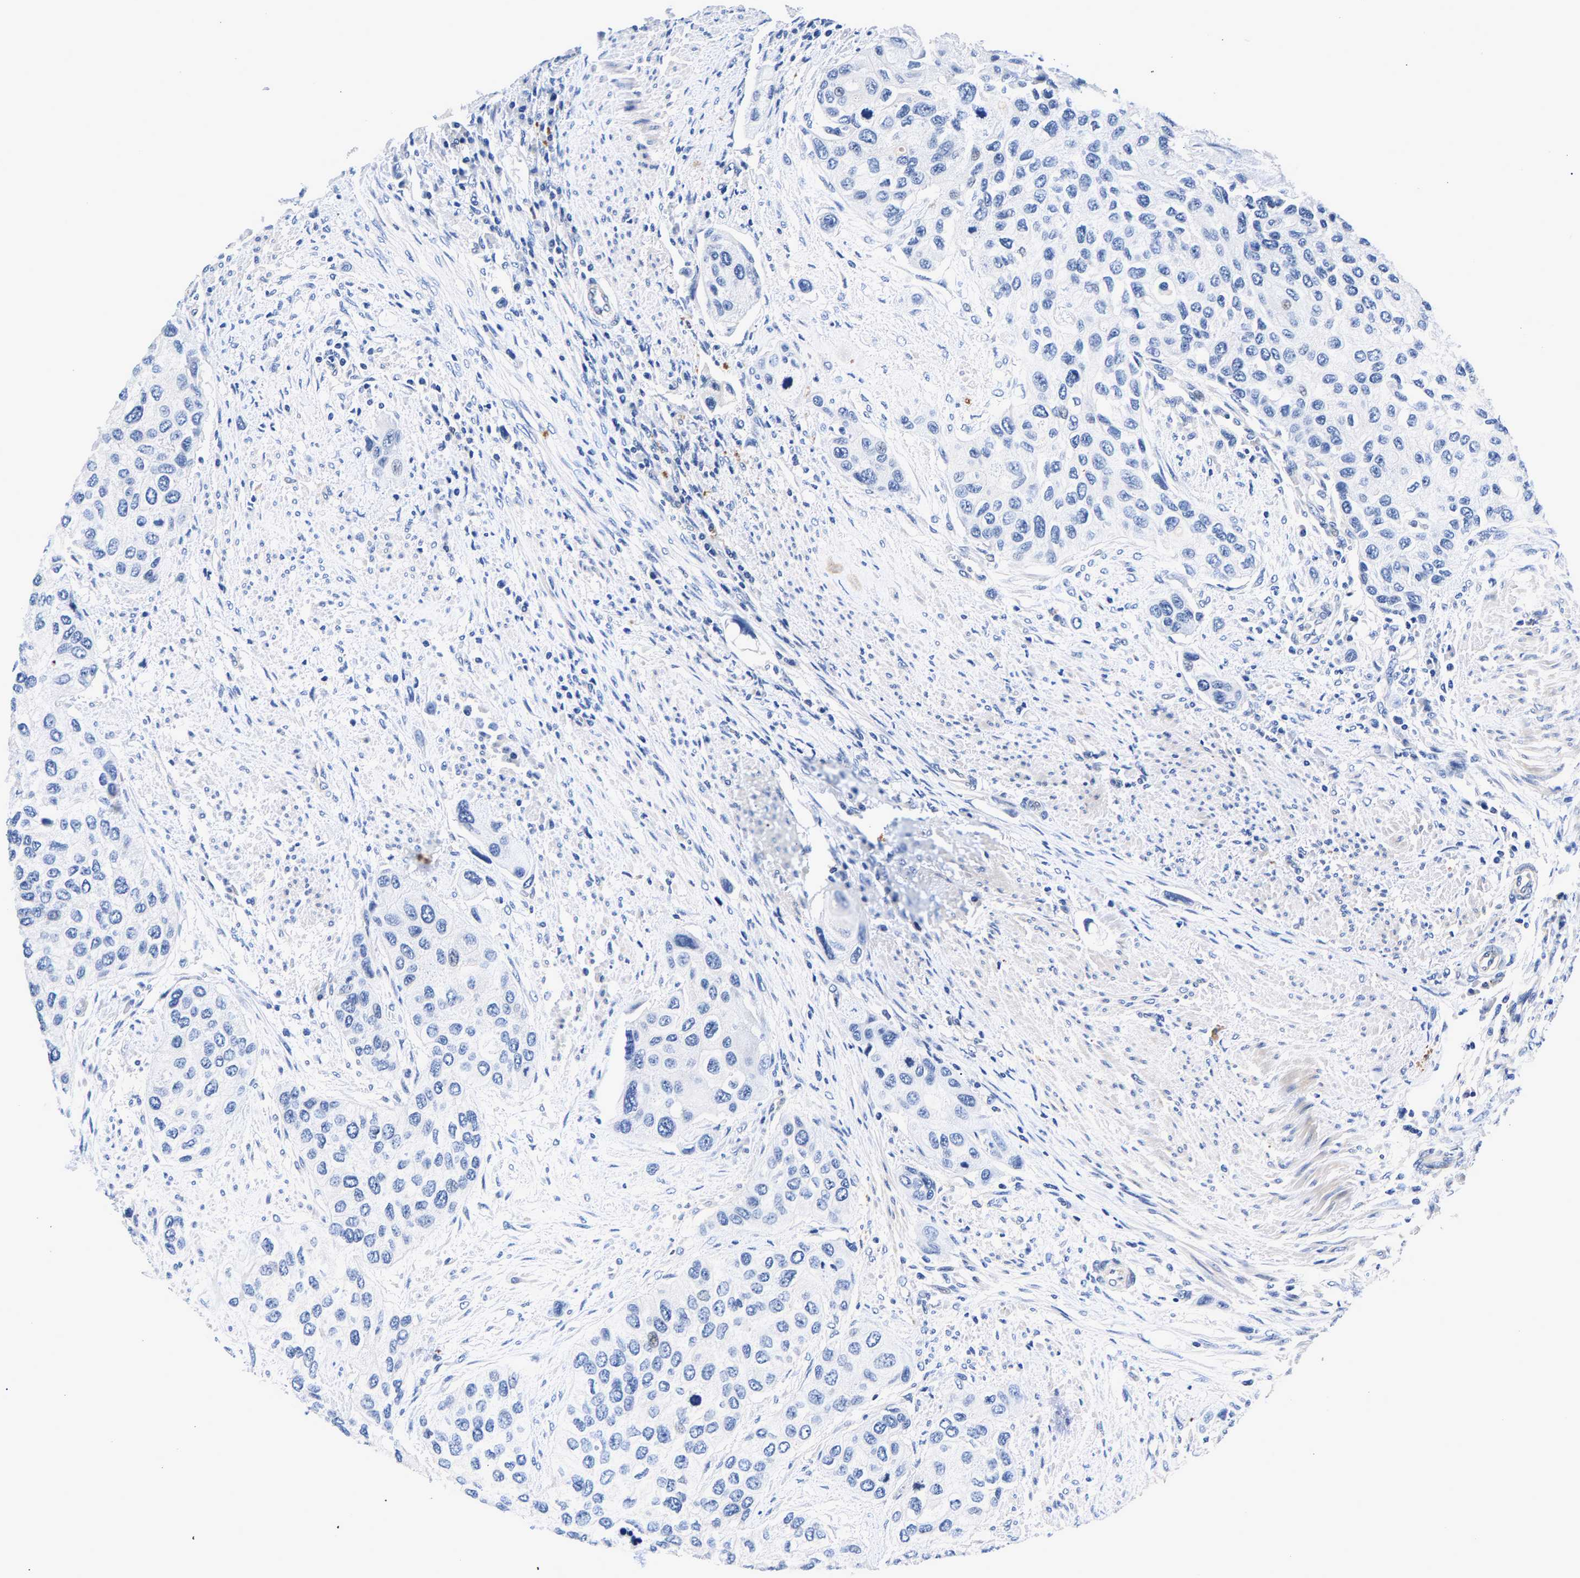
{"staining": {"intensity": "negative", "quantity": "none", "location": "none"}, "tissue": "urothelial cancer", "cell_type": "Tumor cells", "image_type": "cancer", "snomed": [{"axis": "morphology", "description": "Urothelial carcinoma, High grade"}, {"axis": "topography", "description": "Urinary bladder"}], "caption": "High-grade urothelial carcinoma was stained to show a protein in brown. There is no significant positivity in tumor cells.", "gene": "P2RY4", "patient": {"sex": "female", "age": 56}}